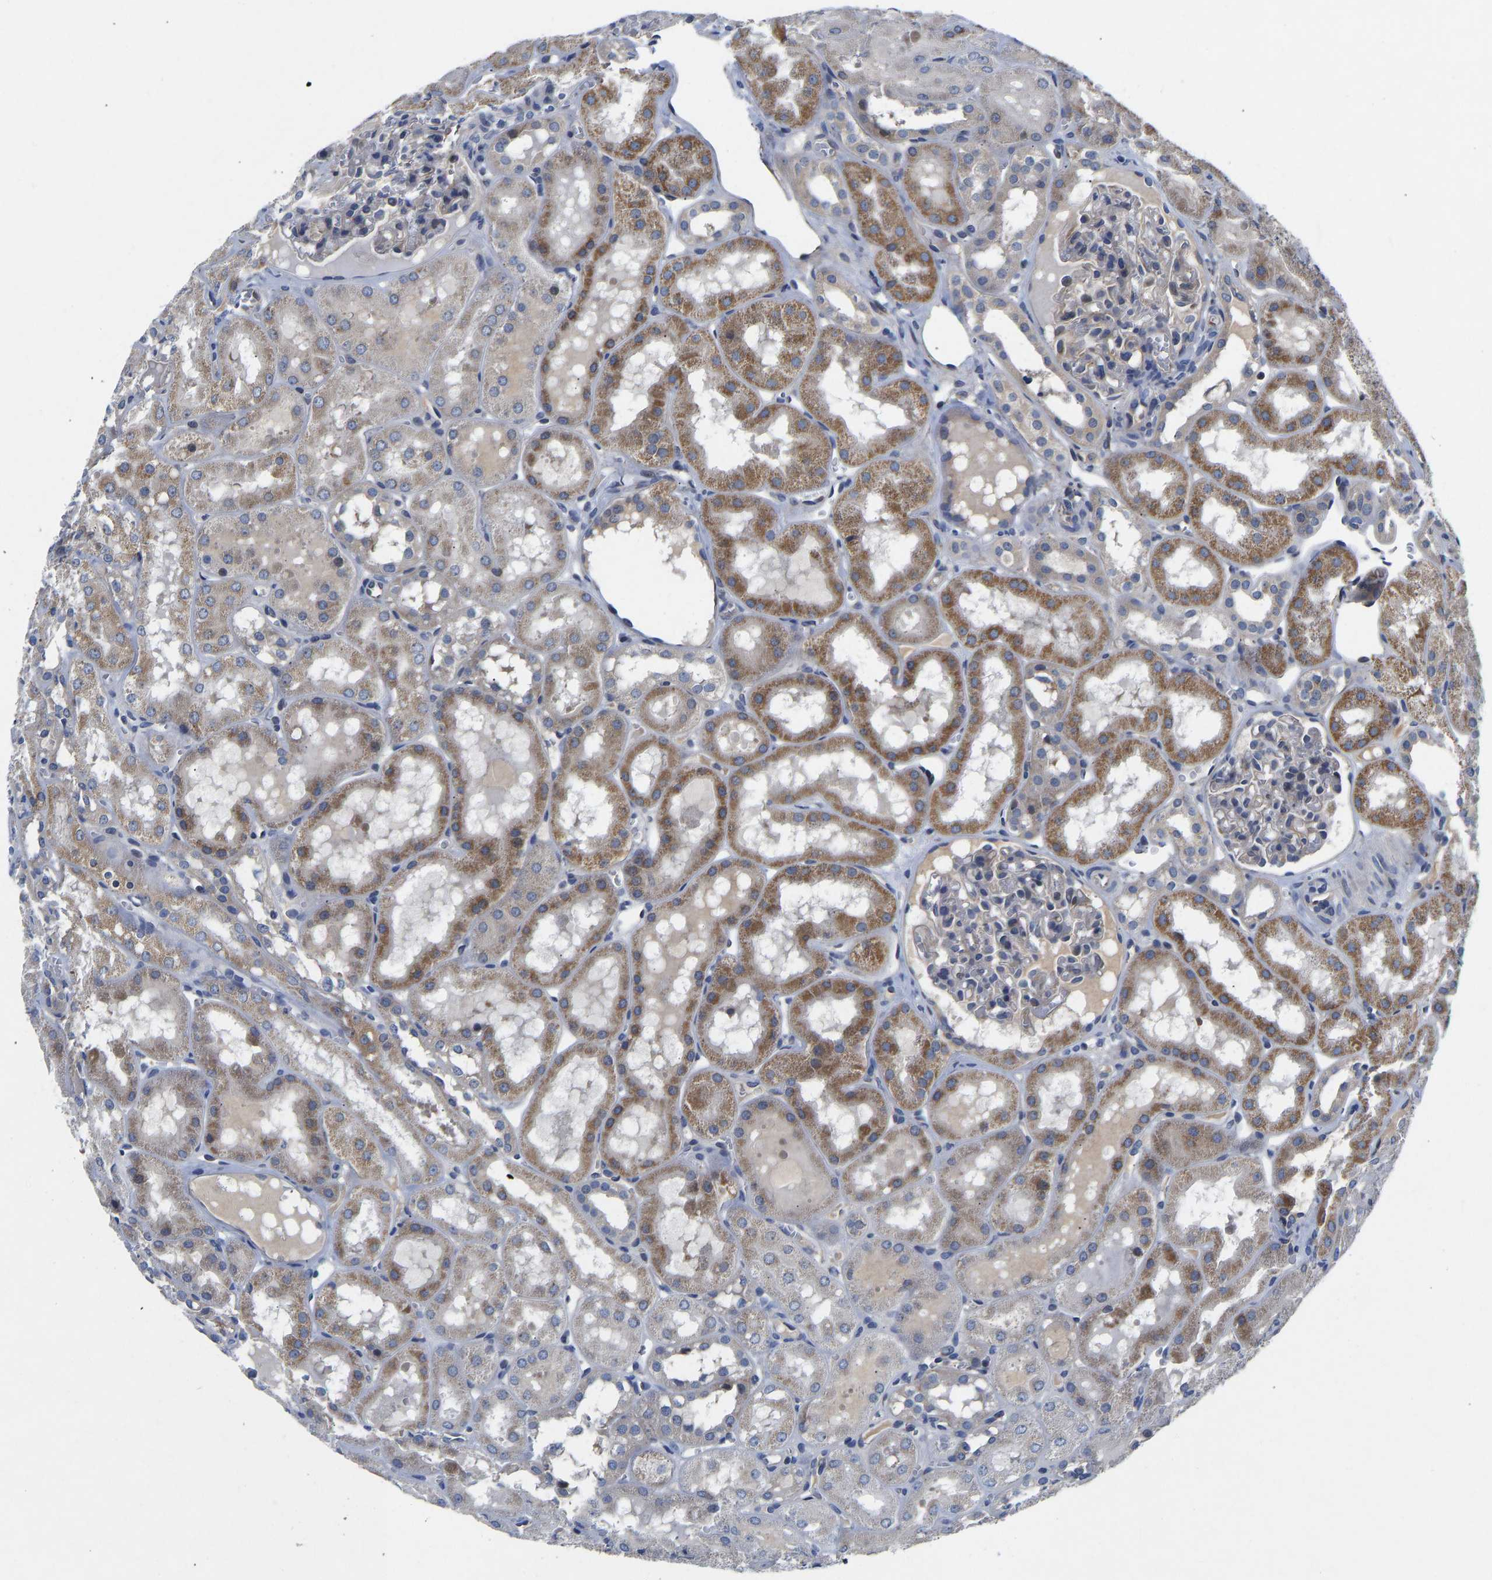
{"staining": {"intensity": "negative", "quantity": "none", "location": "none"}, "tissue": "kidney", "cell_type": "Cells in glomeruli", "image_type": "normal", "snomed": [{"axis": "morphology", "description": "Normal tissue, NOS"}, {"axis": "topography", "description": "Kidney"}, {"axis": "topography", "description": "Urinary bladder"}], "caption": "Cells in glomeruli are negative for protein expression in normal human kidney. (DAB immunohistochemistry (IHC) visualized using brightfield microscopy, high magnification).", "gene": "FRRS1", "patient": {"sex": "male", "age": 16}}